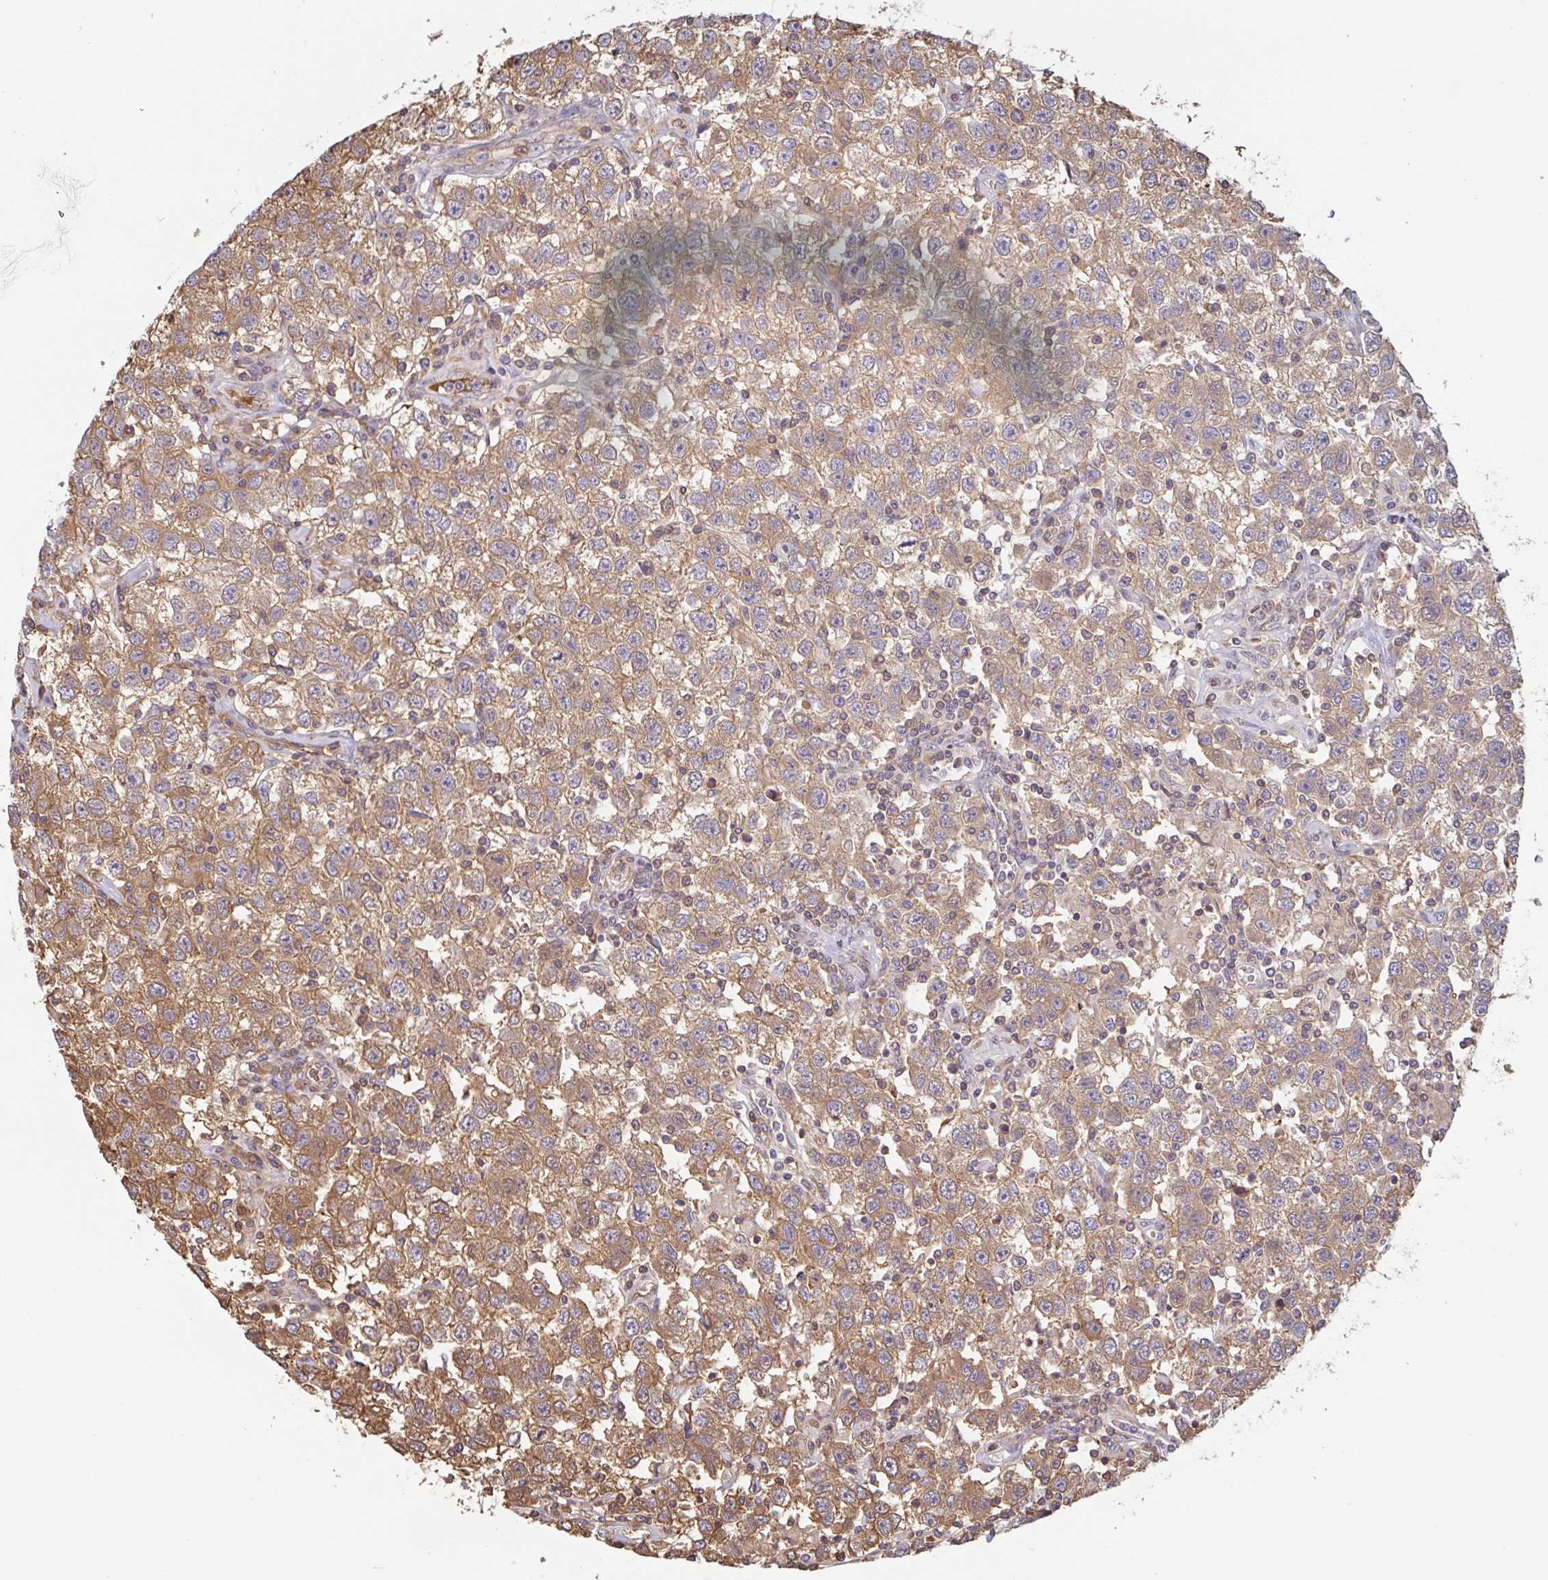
{"staining": {"intensity": "moderate", "quantity": ">75%", "location": "cytoplasmic/membranous"}, "tissue": "testis cancer", "cell_type": "Tumor cells", "image_type": "cancer", "snomed": [{"axis": "morphology", "description": "Seminoma, NOS"}, {"axis": "topography", "description": "Testis"}], "caption": "The immunohistochemical stain labels moderate cytoplasmic/membranous expression in tumor cells of seminoma (testis) tissue.", "gene": "OTOP2", "patient": {"sex": "male", "age": 41}}